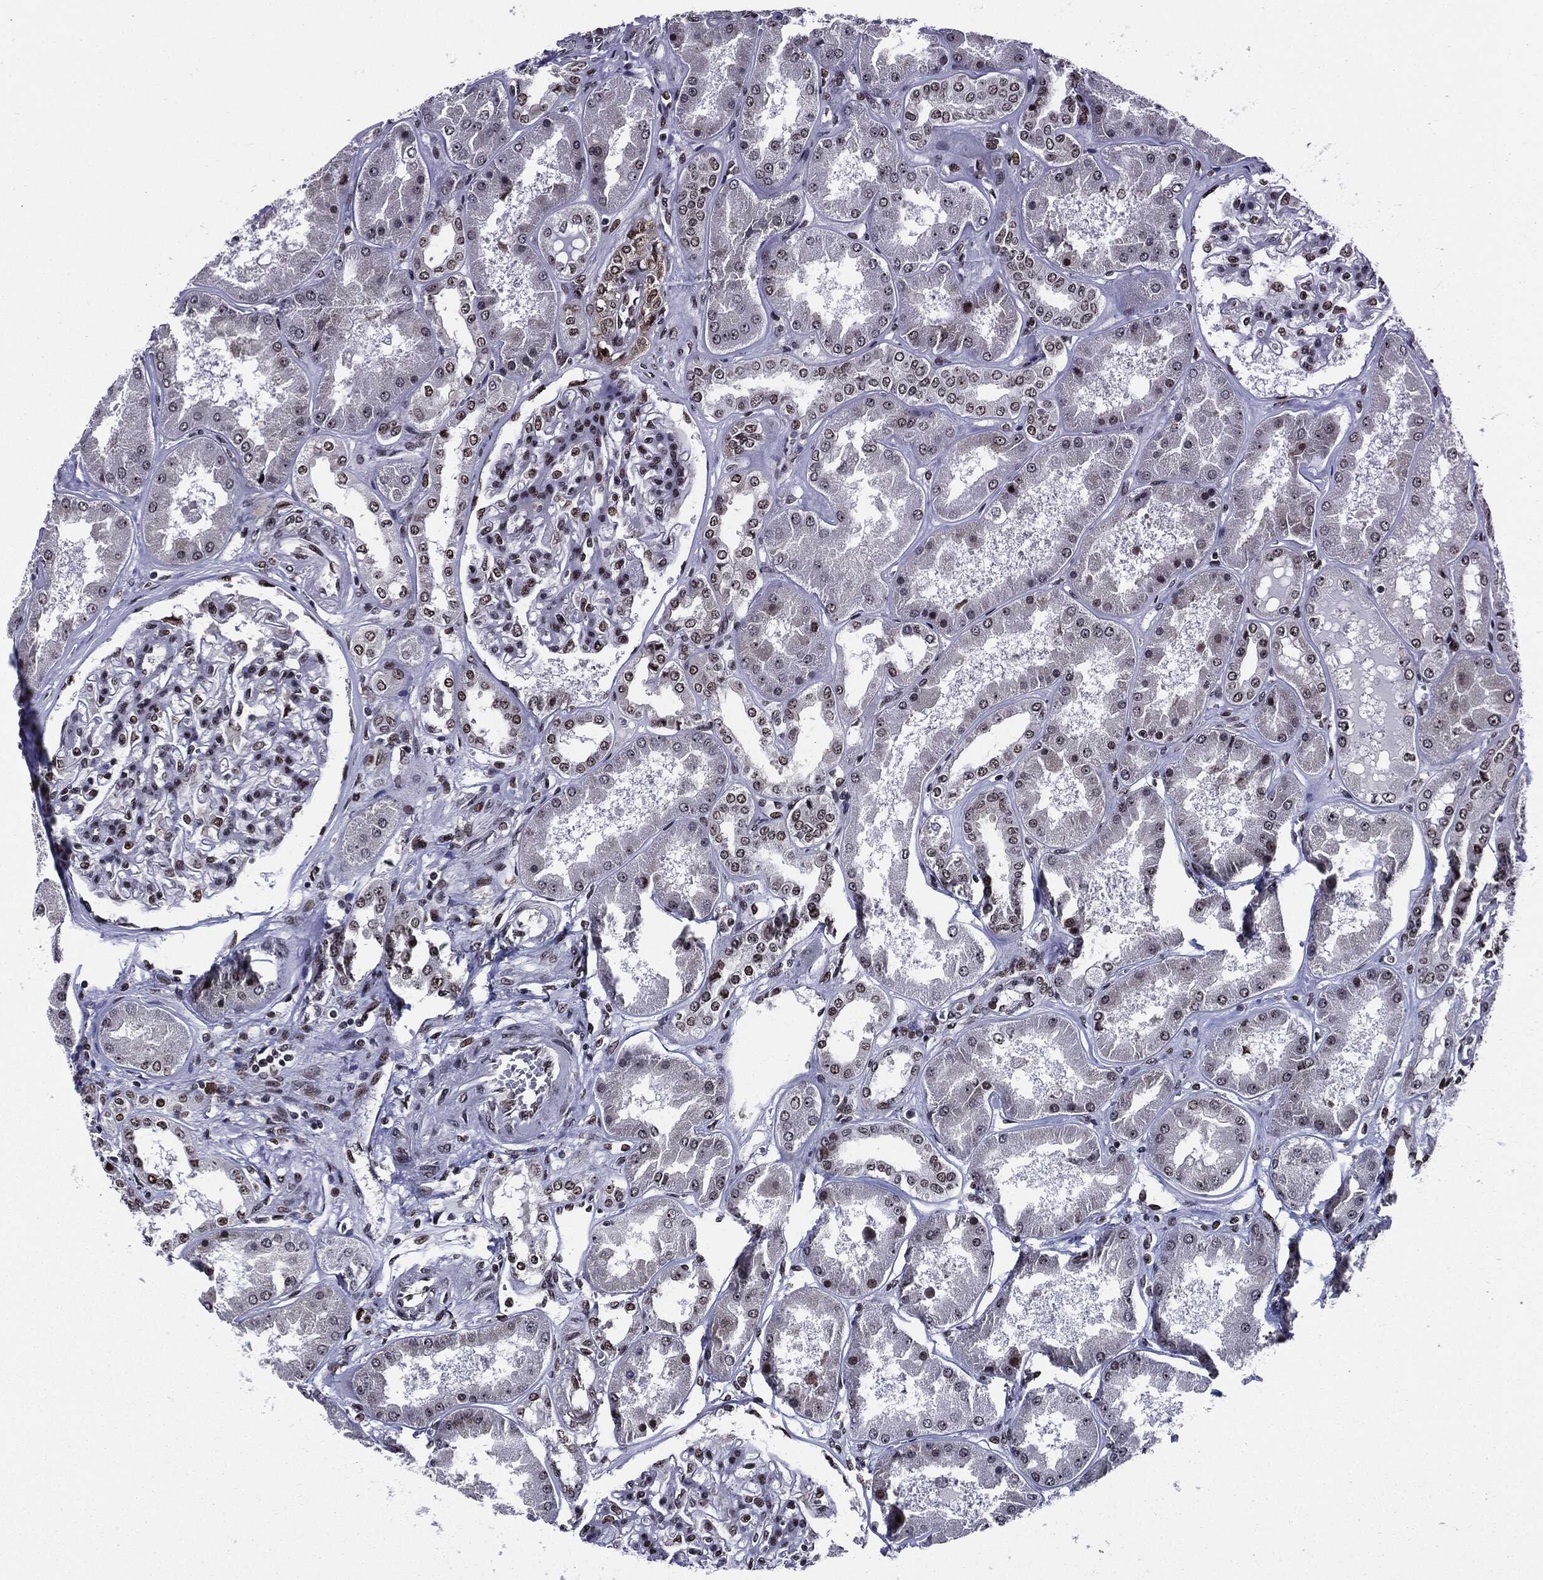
{"staining": {"intensity": "strong", "quantity": "<25%", "location": "nuclear"}, "tissue": "kidney", "cell_type": "Cells in glomeruli", "image_type": "normal", "snomed": [{"axis": "morphology", "description": "Normal tissue, NOS"}, {"axis": "topography", "description": "Kidney"}], "caption": "DAB (3,3'-diaminobenzidine) immunohistochemical staining of unremarkable human kidney demonstrates strong nuclear protein expression in about <25% of cells in glomeruli.", "gene": "ZFP91", "patient": {"sex": "female", "age": 56}}